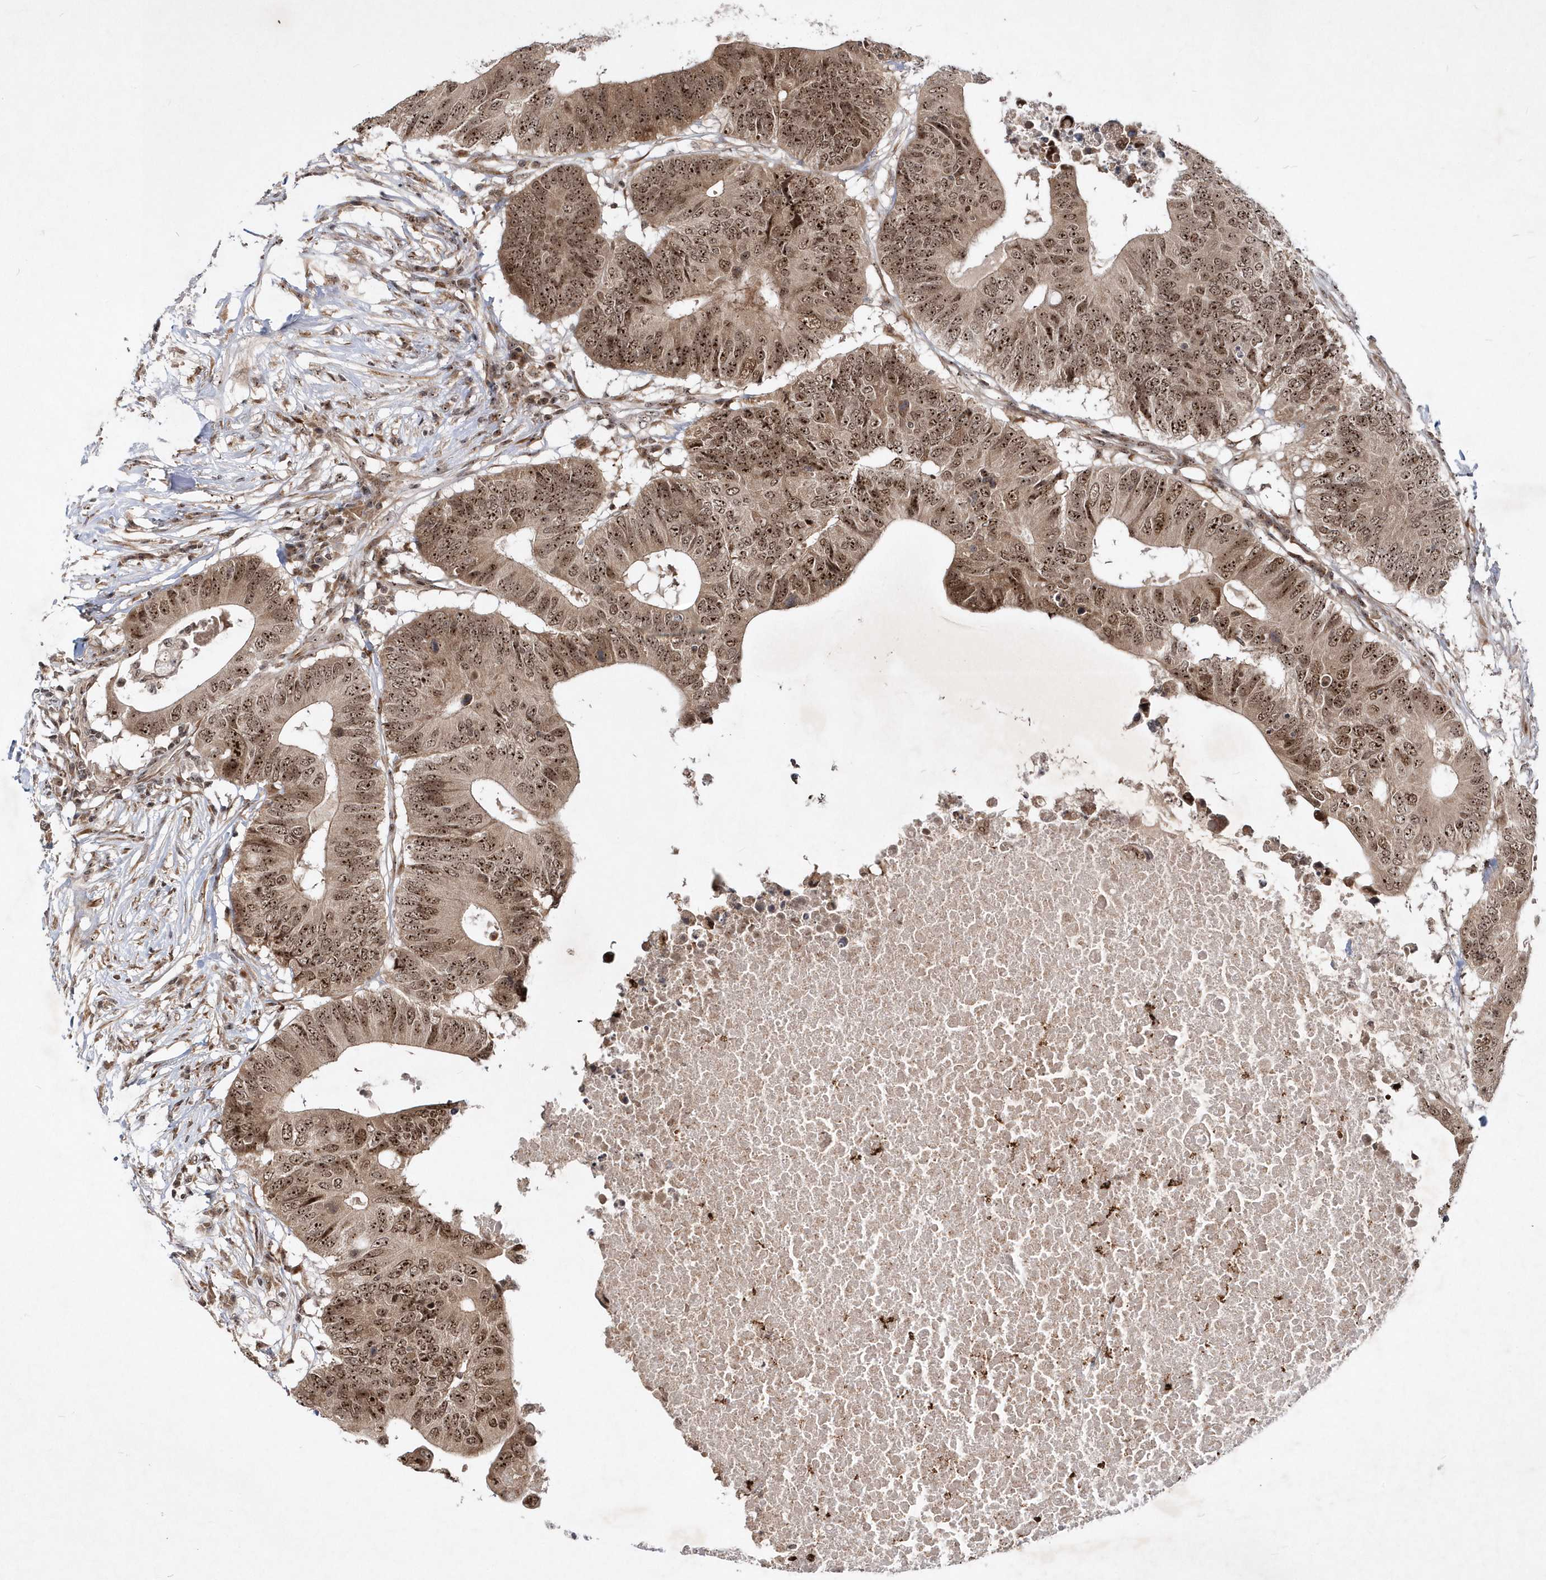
{"staining": {"intensity": "moderate", "quantity": ">75%", "location": "cytoplasmic/membranous,nuclear"}, "tissue": "colorectal cancer", "cell_type": "Tumor cells", "image_type": "cancer", "snomed": [{"axis": "morphology", "description": "Adenocarcinoma, NOS"}, {"axis": "topography", "description": "Colon"}], "caption": "A high-resolution histopathology image shows immunohistochemistry staining of colorectal cancer, which shows moderate cytoplasmic/membranous and nuclear expression in about >75% of tumor cells. (IHC, brightfield microscopy, high magnification).", "gene": "SOWAHB", "patient": {"sex": "male", "age": 71}}